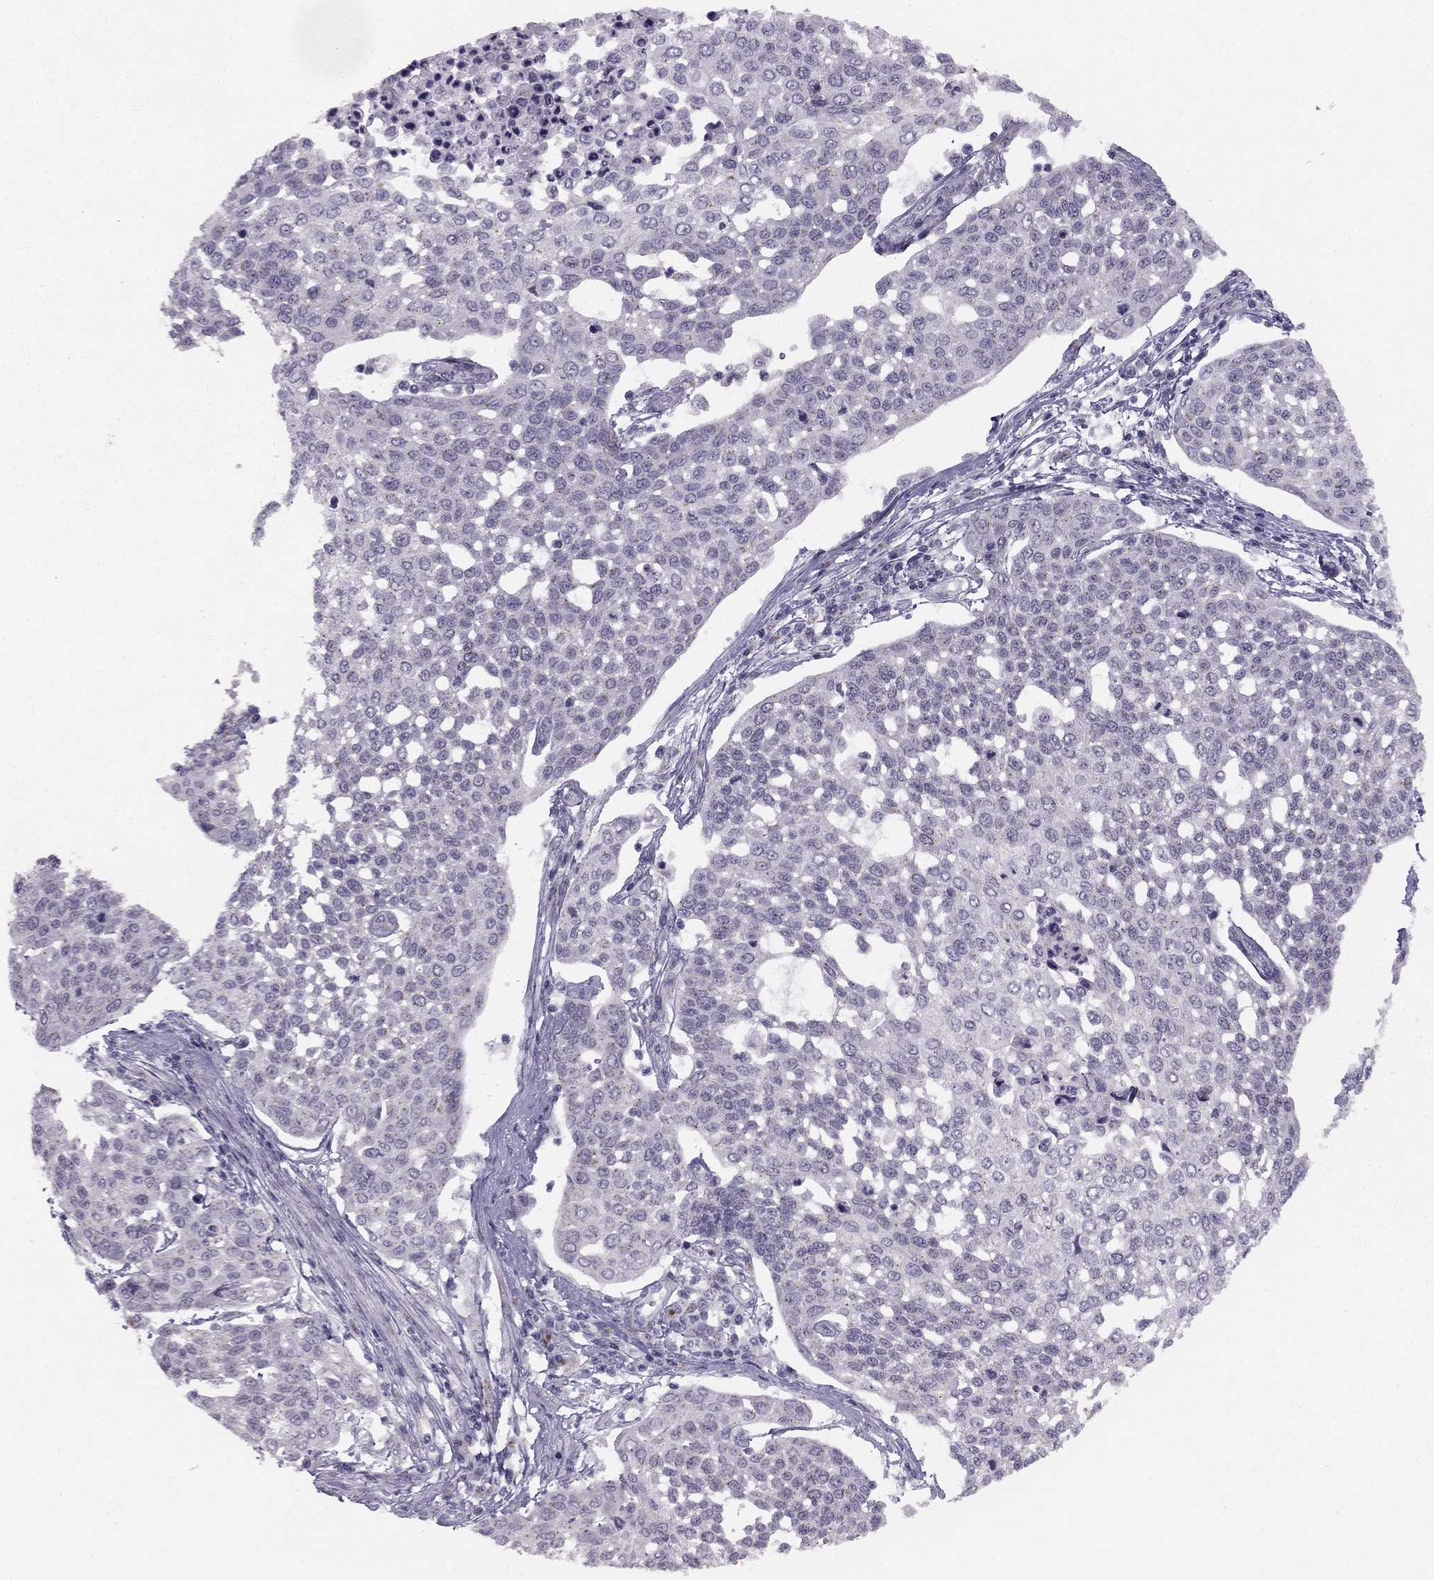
{"staining": {"intensity": "negative", "quantity": "none", "location": "none"}, "tissue": "cervical cancer", "cell_type": "Tumor cells", "image_type": "cancer", "snomed": [{"axis": "morphology", "description": "Squamous cell carcinoma, NOS"}, {"axis": "topography", "description": "Cervix"}], "caption": "Micrograph shows no protein expression in tumor cells of squamous cell carcinoma (cervical) tissue. The staining was performed using DAB (3,3'-diaminobenzidine) to visualize the protein expression in brown, while the nuclei were stained in blue with hematoxylin (Magnification: 20x).", "gene": "TRPS1", "patient": {"sex": "female", "age": 34}}